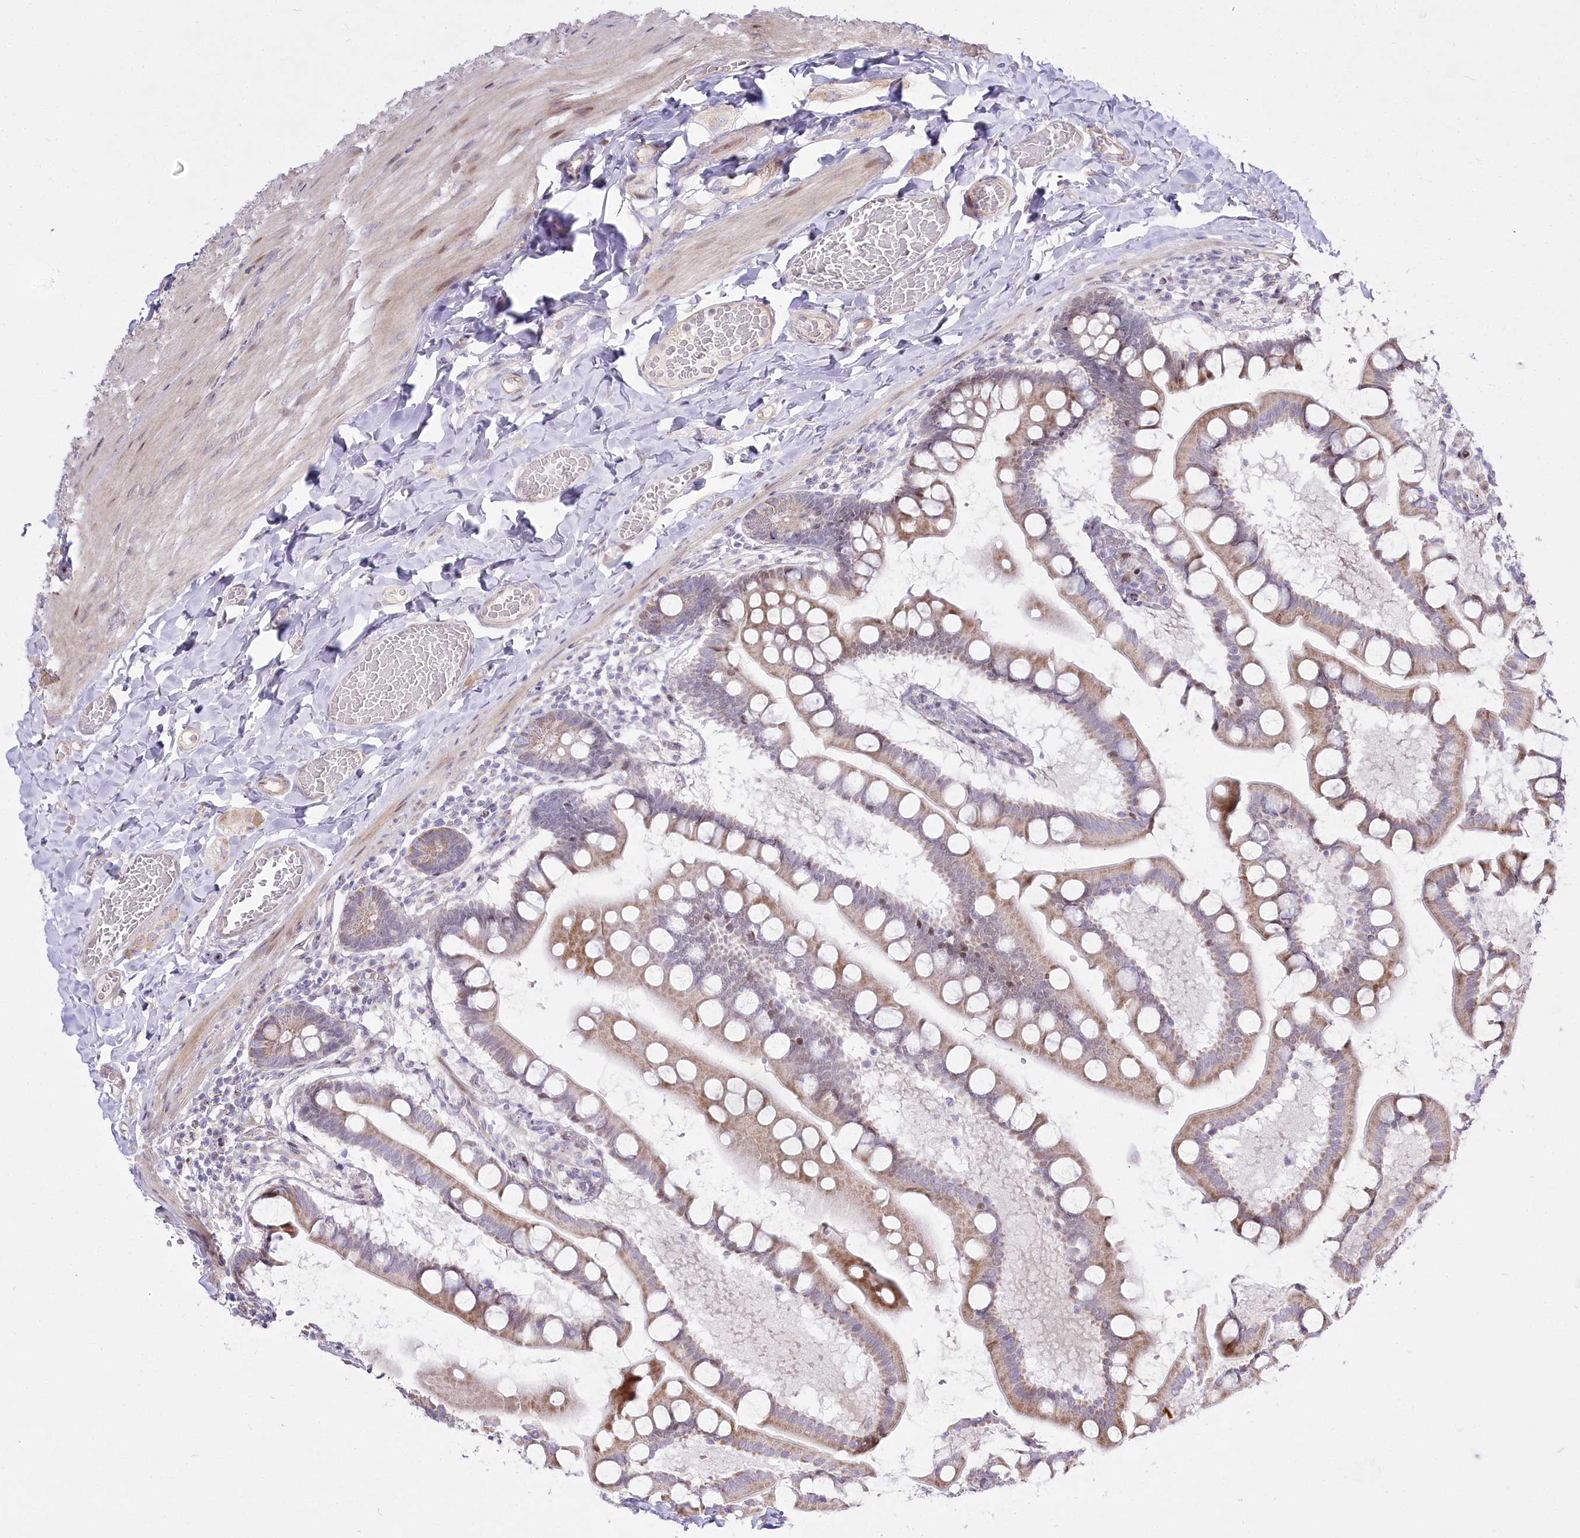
{"staining": {"intensity": "weak", "quantity": ">75%", "location": "cytoplasmic/membranous"}, "tissue": "small intestine", "cell_type": "Glandular cells", "image_type": "normal", "snomed": [{"axis": "morphology", "description": "Normal tissue, NOS"}, {"axis": "topography", "description": "Small intestine"}], "caption": "A brown stain labels weak cytoplasmic/membranous staining of a protein in glandular cells of normal human small intestine. (Brightfield microscopy of DAB IHC at high magnification).", "gene": "CEP164", "patient": {"sex": "male", "age": 41}}